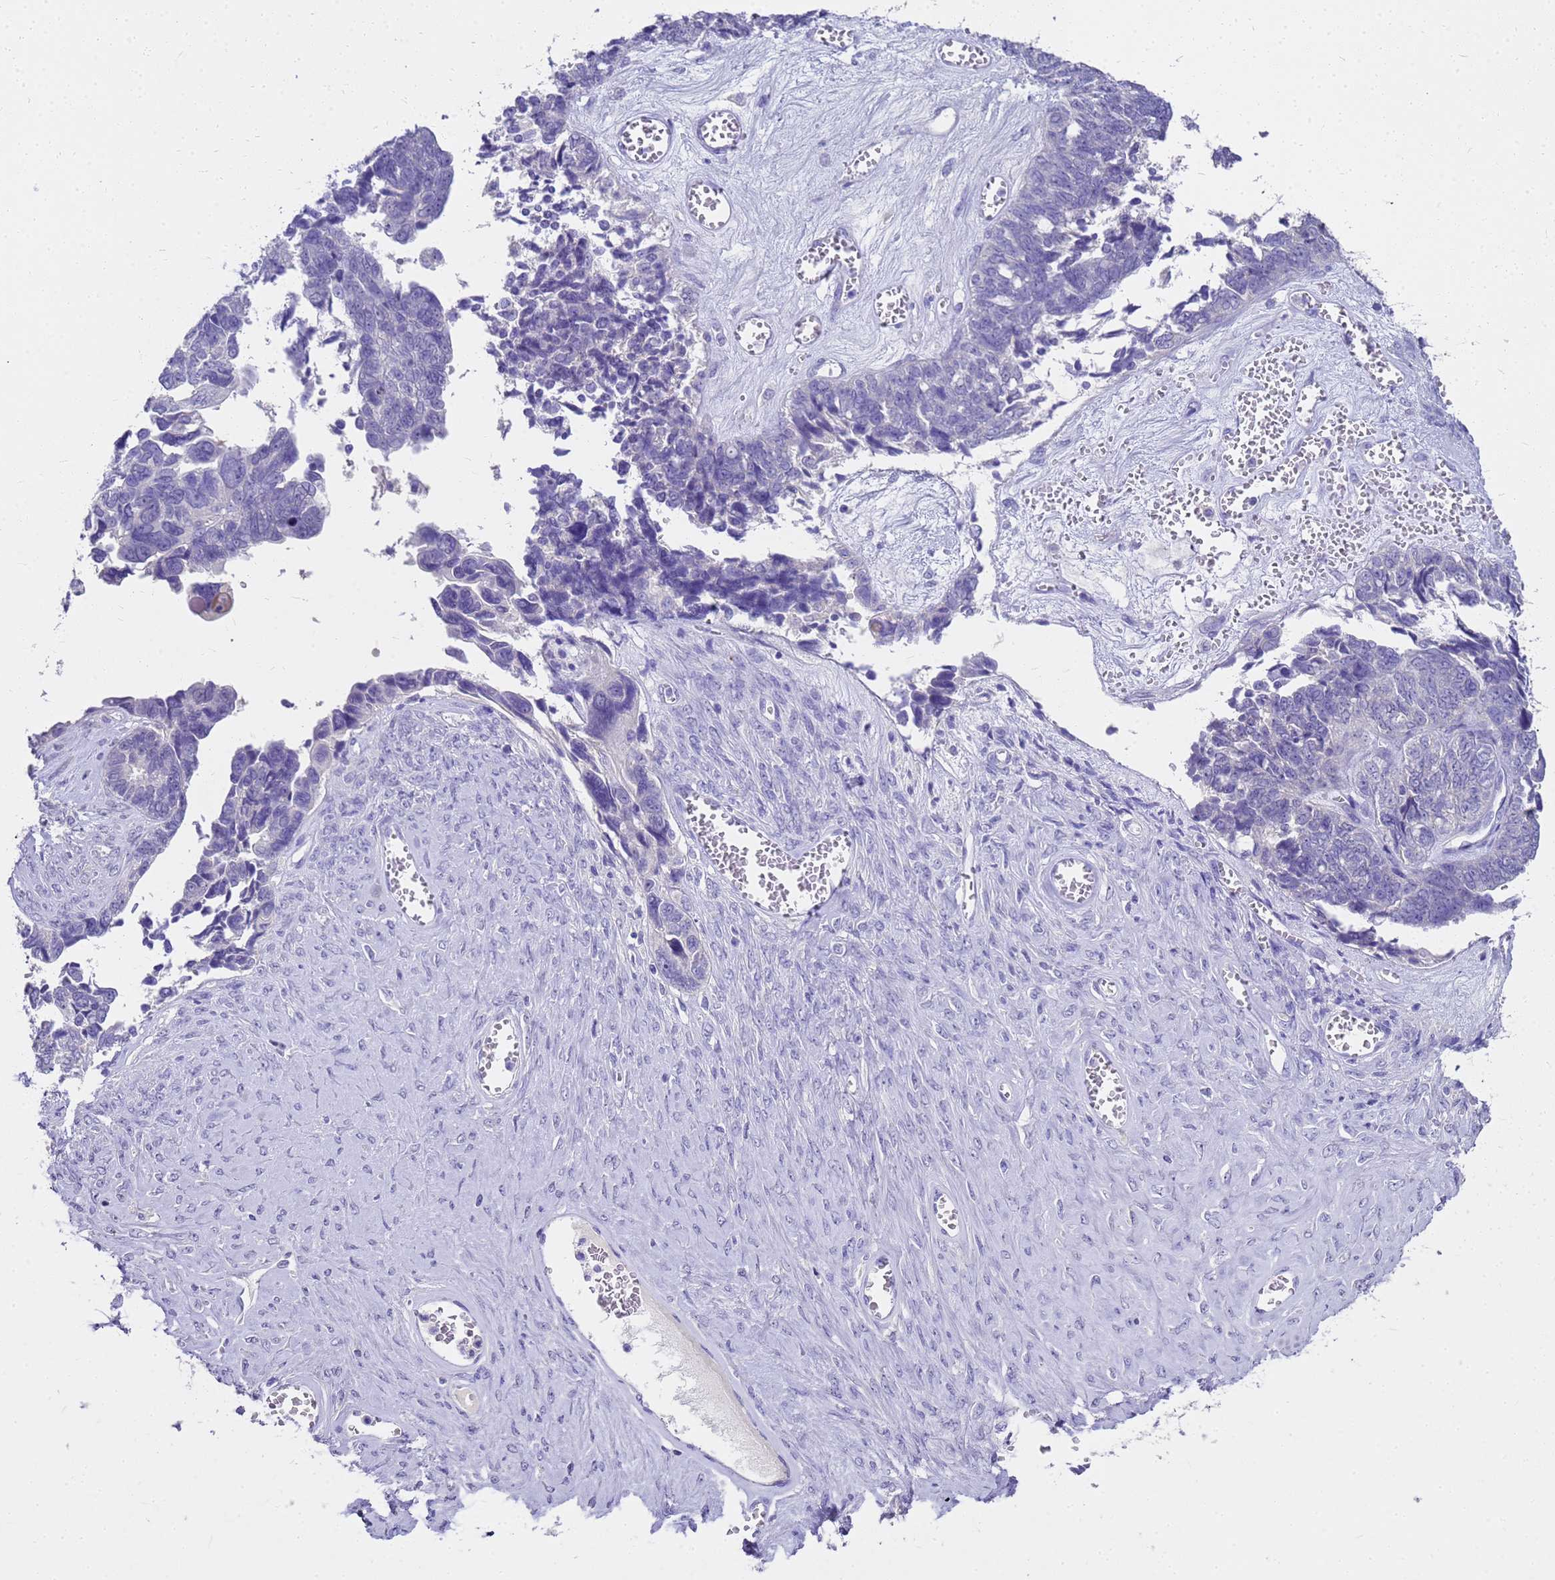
{"staining": {"intensity": "negative", "quantity": "none", "location": "none"}, "tissue": "ovarian cancer", "cell_type": "Tumor cells", "image_type": "cancer", "snomed": [{"axis": "morphology", "description": "Cystadenocarcinoma, serous, NOS"}, {"axis": "topography", "description": "Ovary"}], "caption": "A high-resolution photomicrograph shows IHC staining of ovarian cancer (serous cystadenocarcinoma), which displays no significant positivity in tumor cells.", "gene": "MS4A13", "patient": {"sex": "female", "age": 79}}